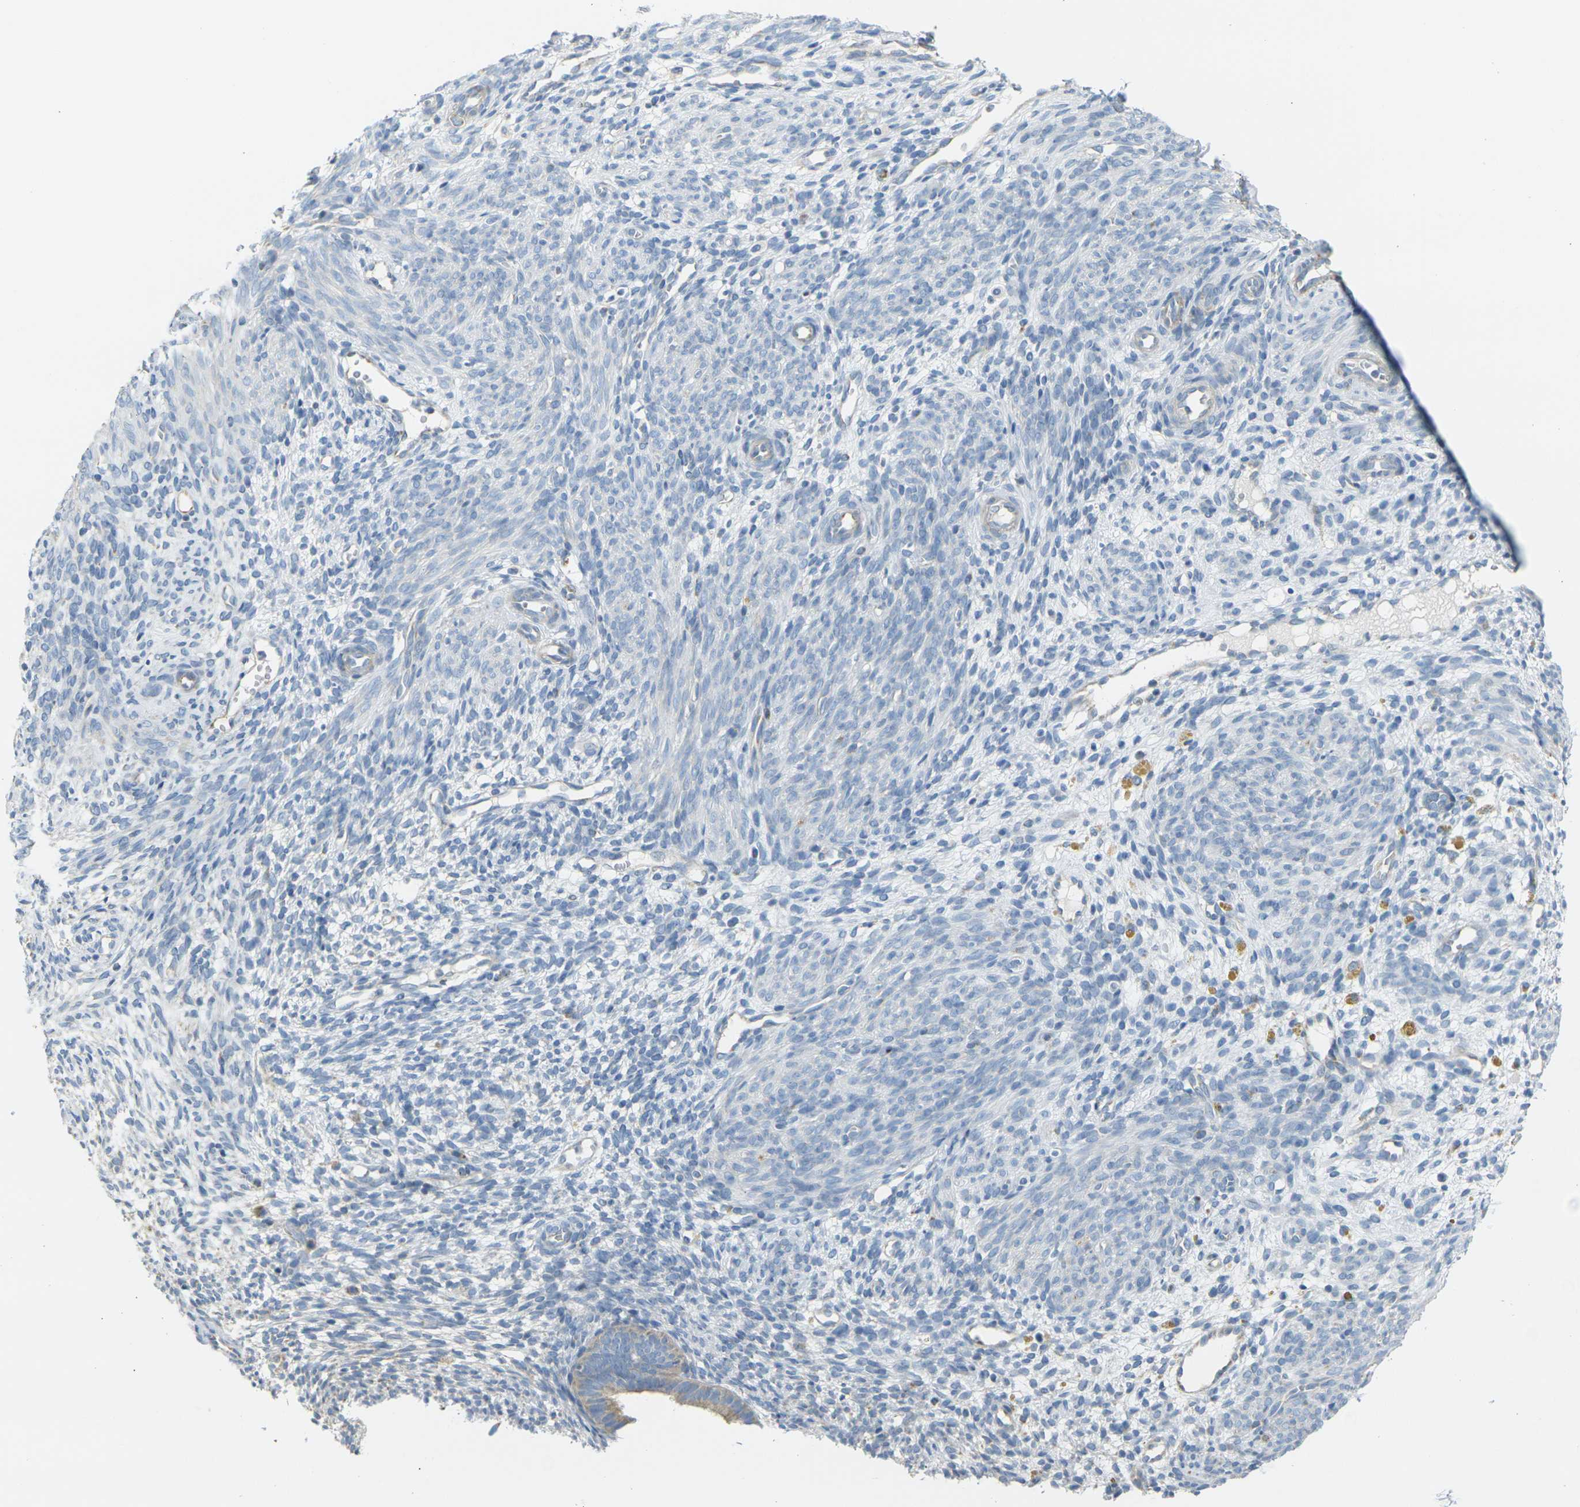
{"staining": {"intensity": "negative", "quantity": "none", "location": "none"}, "tissue": "endometrium", "cell_type": "Cells in endometrial stroma", "image_type": "normal", "snomed": [{"axis": "morphology", "description": "Normal tissue, NOS"}, {"axis": "morphology", "description": "Adenocarcinoma, NOS"}, {"axis": "topography", "description": "Endometrium"}, {"axis": "topography", "description": "Ovary"}], "caption": "High magnification brightfield microscopy of unremarkable endometrium stained with DAB (3,3'-diaminobenzidine) (brown) and counterstained with hematoxylin (blue): cells in endometrial stroma show no significant positivity. Brightfield microscopy of immunohistochemistry (IHC) stained with DAB (brown) and hematoxylin (blue), captured at high magnification.", "gene": "PARD6B", "patient": {"sex": "female", "age": 68}}